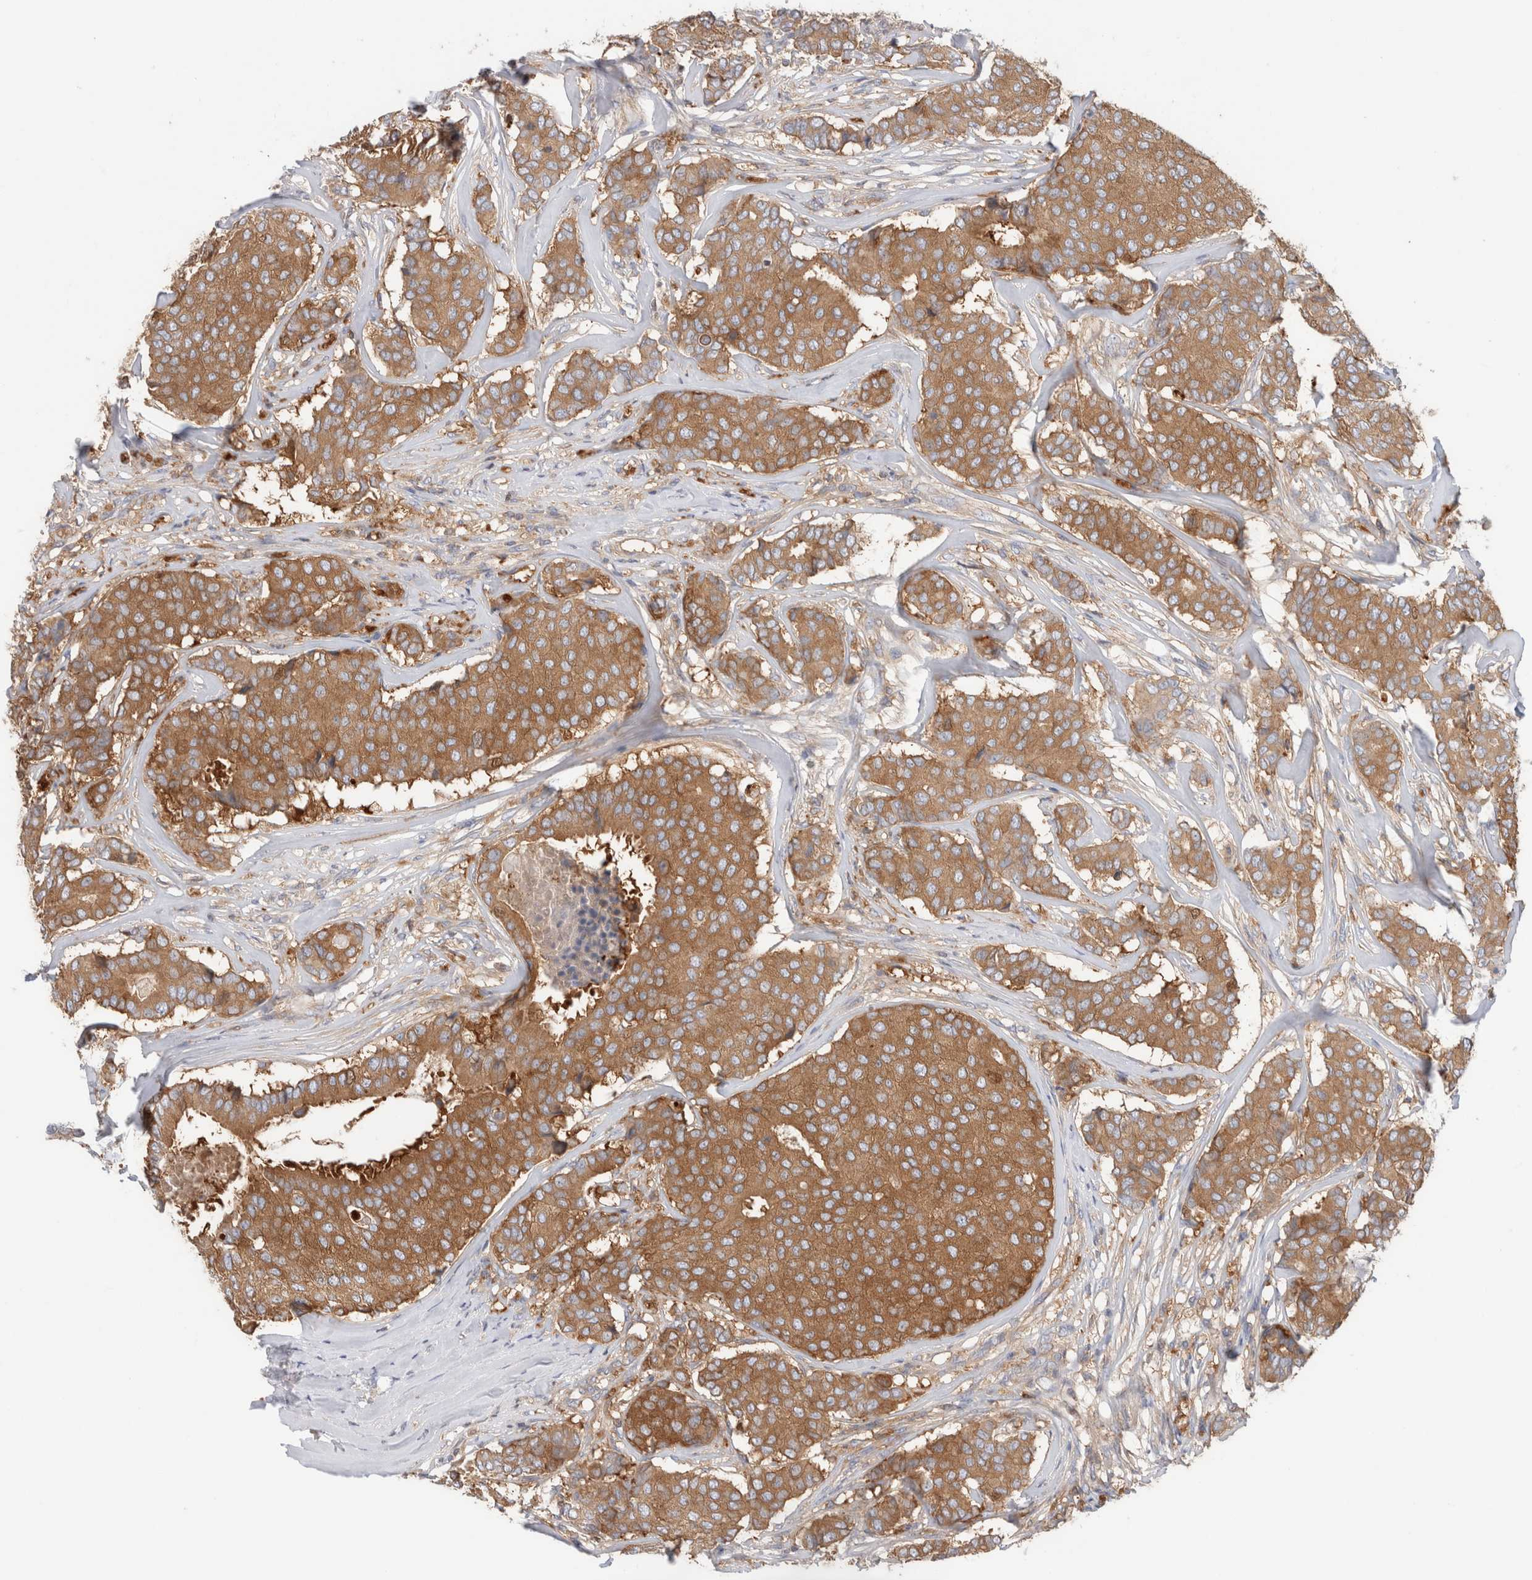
{"staining": {"intensity": "strong", "quantity": ">75%", "location": "cytoplasmic/membranous"}, "tissue": "breast cancer", "cell_type": "Tumor cells", "image_type": "cancer", "snomed": [{"axis": "morphology", "description": "Duct carcinoma"}, {"axis": "topography", "description": "Breast"}], "caption": "A micrograph of human breast cancer (invasive ductal carcinoma) stained for a protein shows strong cytoplasmic/membranous brown staining in tumor cells.", "gene": "KLHL14", "patient": {"sex": "female", "age": 75}}